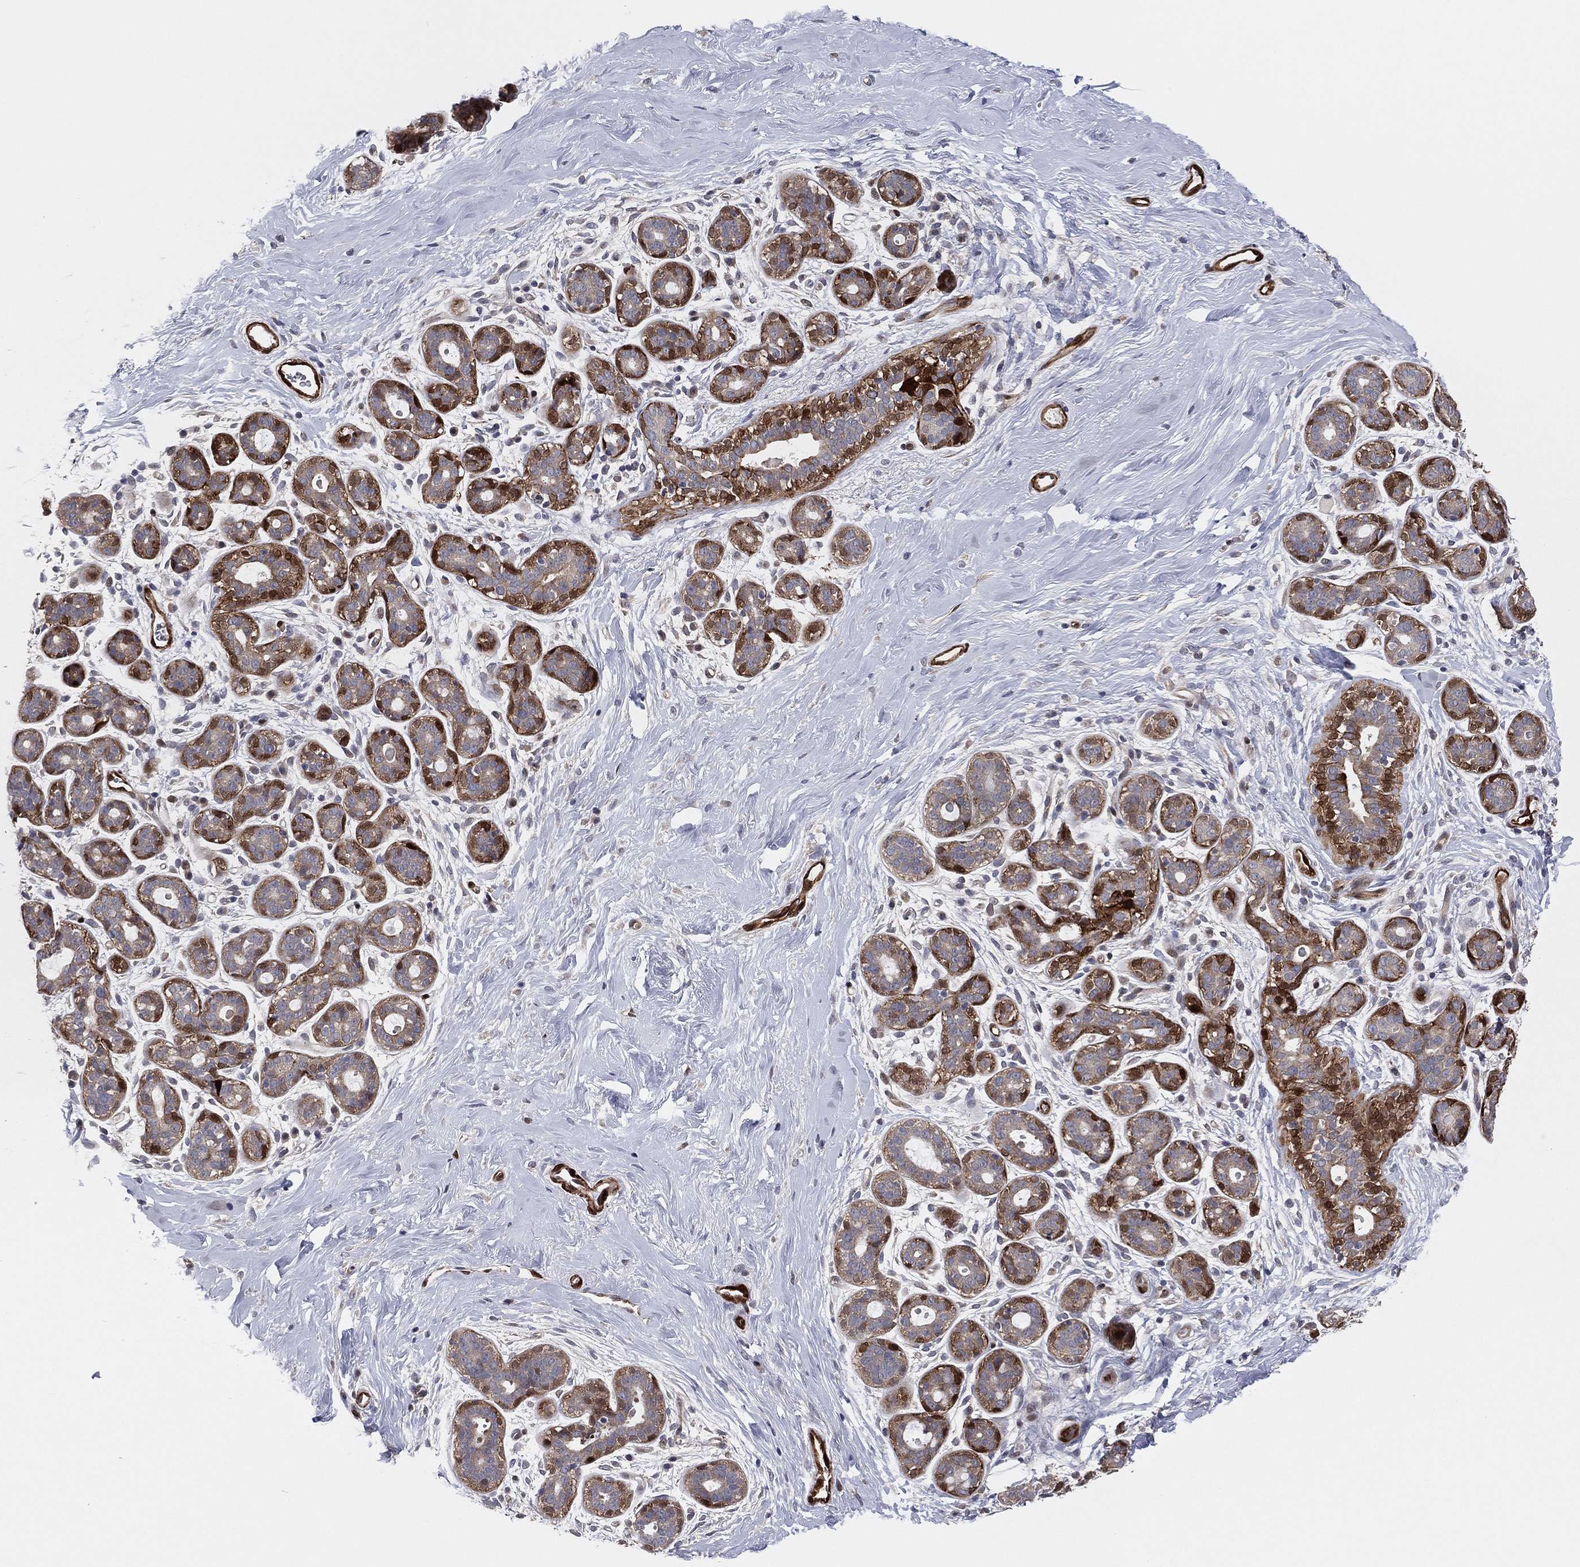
{"staining": {"intensity": "negative", "quantity": "none", "location": "none"}, "tissue": "breast", "cell_type": "Adipocytes", "image_type": "normal", "snomed": [{"axis": "morphology", "description": "Normal tissue, NOS"}, {"axis": "topography", "description": "Breast"}], "caption": "This is an IHC micrograph of benign breast. There is no staining in adipocytes.", "gene": "SNCG", "patient": {"sex": "female", "age": 43}}